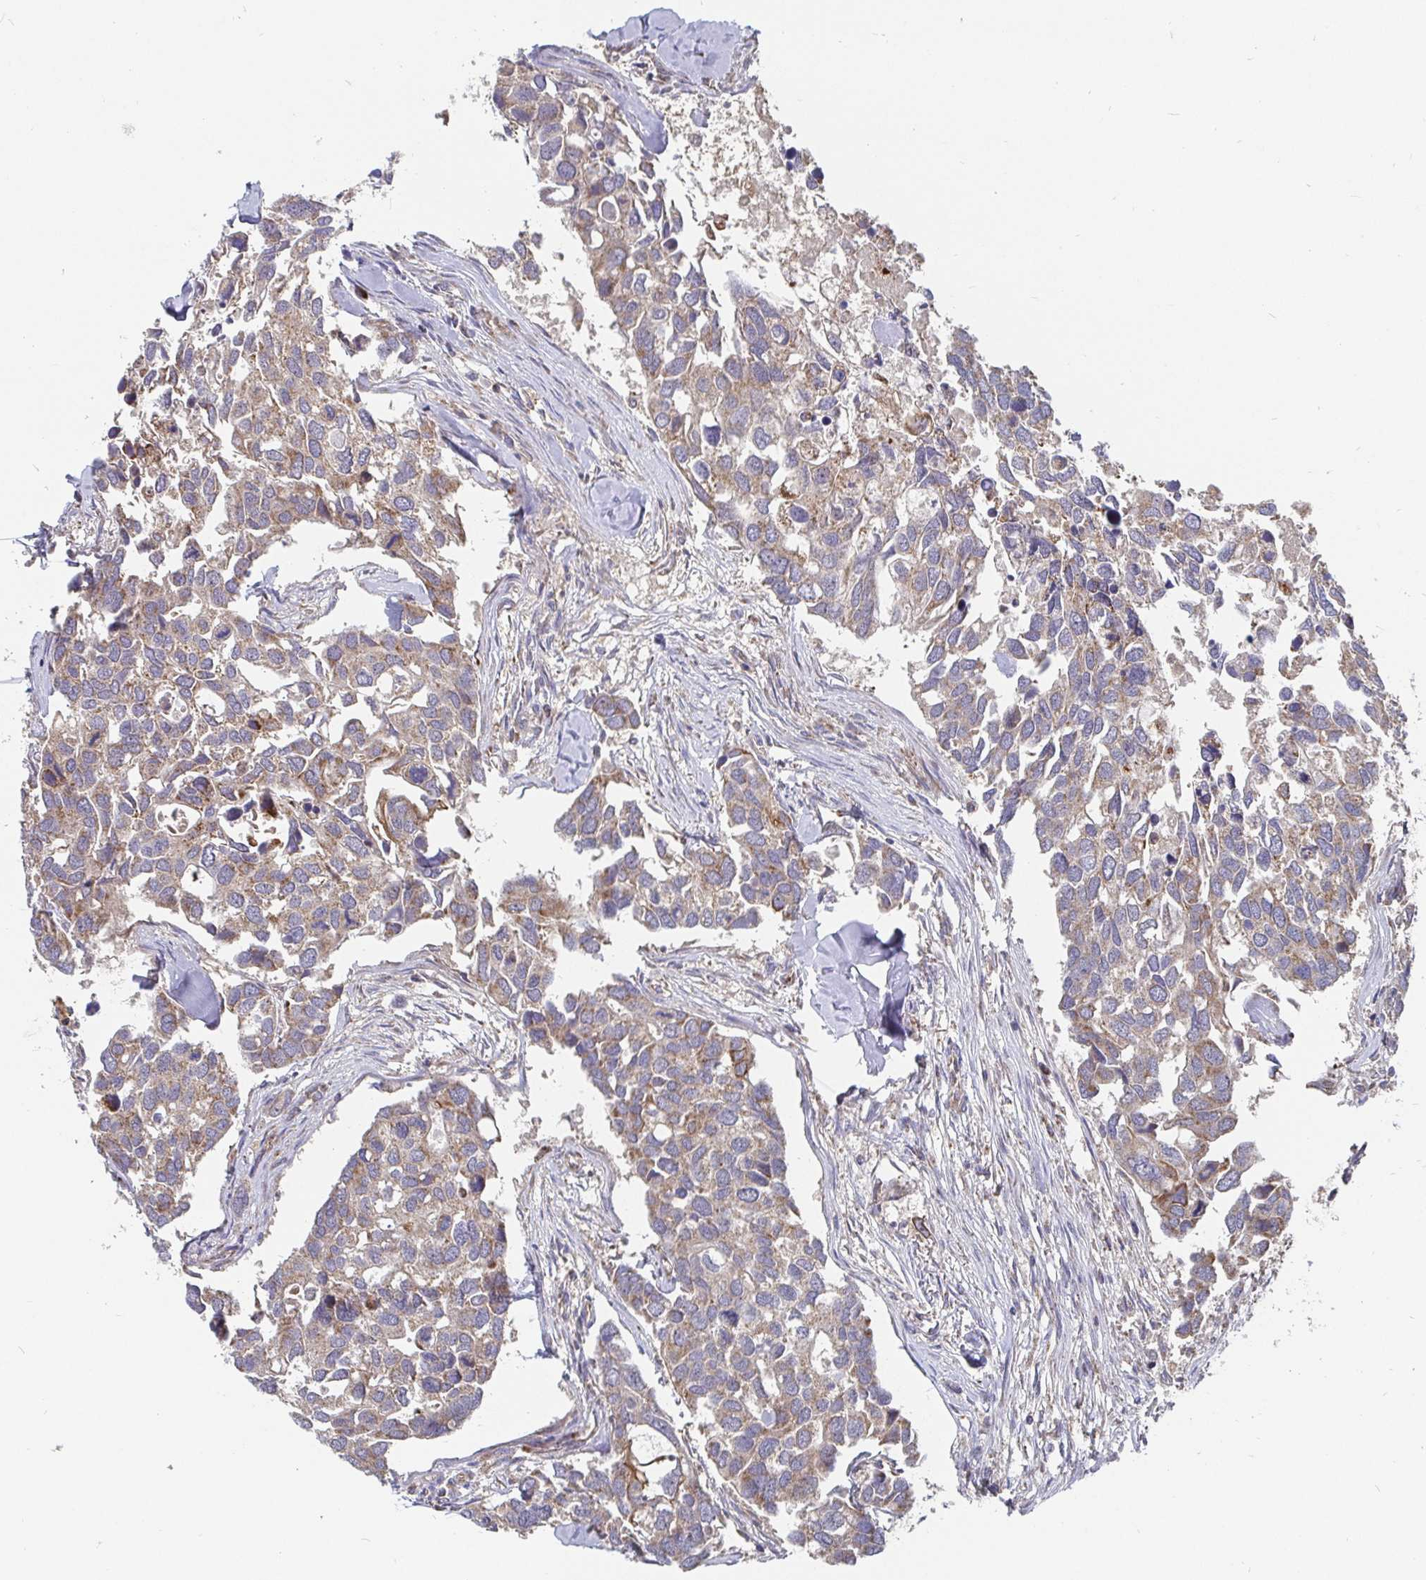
{"staining": {"intensity": "moderate", "quantity": ">75%", "location": "cytoplasmic/membranous"}, "tissue": "breast cancer", "cell_type": "Tumor cells", "image_type": "cancer", "snomed": [{"axis": "morphology", "description": "Duct carcinoma"}, {"axis": "topography", "description": "Breast"}], "caption": "Immunohistochemical staining of human breast intraductal carcinoma shows medium levels of moderate cytoplasmic/membranous staining in about >75% of tumor cells.", "gene": "PDF", "patient": {"sex": "female", "age": 83}}